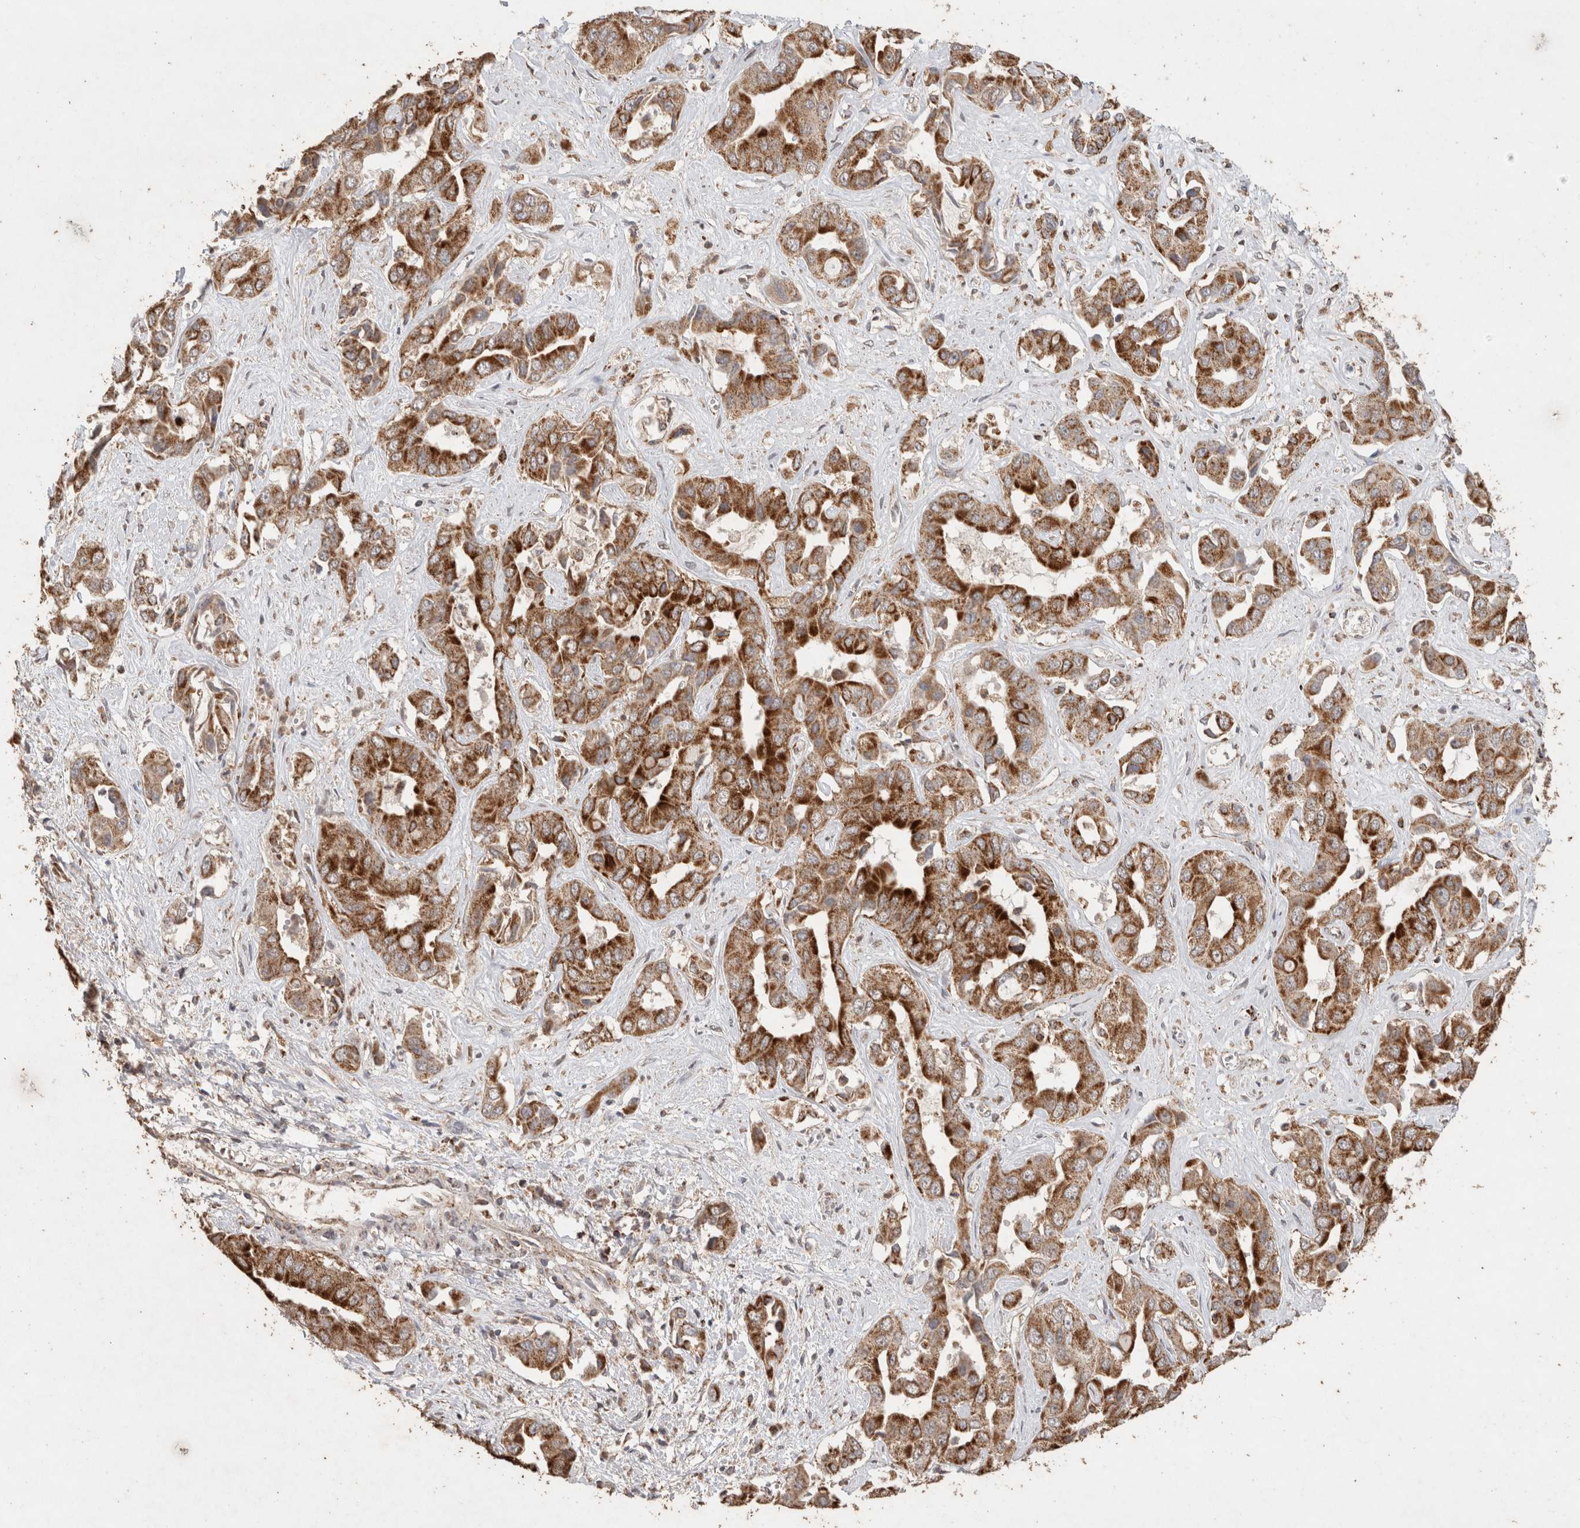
{"staining": {"intensity": "strong", "quantity": ">75%", "location": "cytoplasmic/membranous"}, "tissue": "liver cancer", "cell_type": "Tumor cells", "image_type": "cancer", "snomed": [{"axis": "morphology", "description": "Cholangiocarcinoma"}, {"axis": "topography", "description": "Liver"}], "caption": "IHC image of neoplastic tissue: human liver cholangiocarcinoma stained using immunohistochemistry (IHC) exhibits high levels of strong protein expression localized specifically in the cytoplasmic/membranous of tumor cells, appearing as a cytoplasmic/membranous brown color.", "gene": "ACADM", "patient": {"sex": "female", "age": 52}}